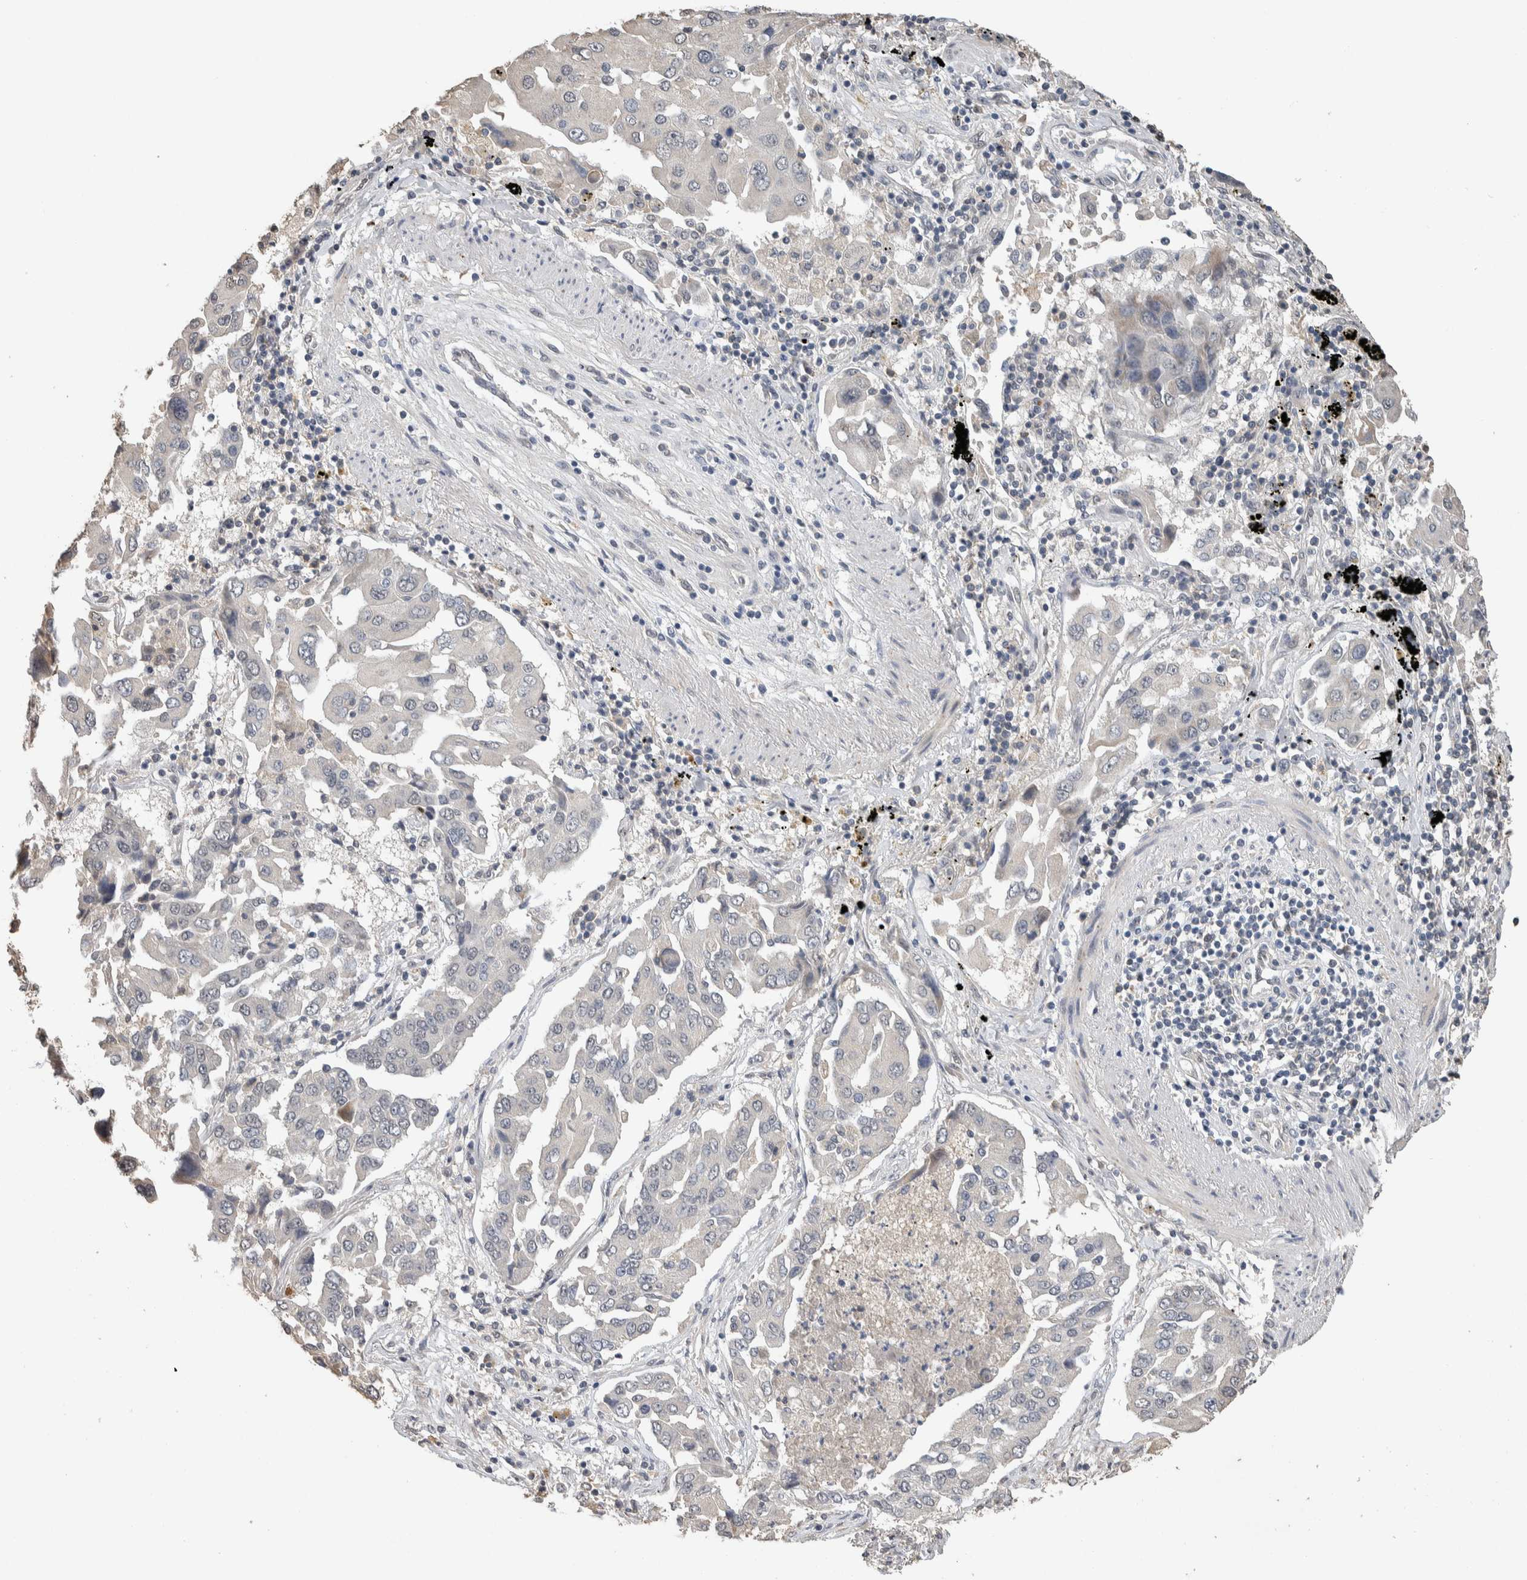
{"staining": {"intensity": "negative", "quantity": "none", "location": "none"}, "tissue": "lung cancer", "cell_type": "Tumor cells", "image_type": "cancer", "snomed": [{"axis": "morphology", "description": "Adenocarcinoma, NOS"}, {"axis": "topography", "description": "Lung"}], "caption": "Human adenocarcinoma (lung) stained for a protein using immunohistochemistry exhibits no expression in tumor cells.", "gene": "CYSRT1", "patient": {"sex": "female", "age": 65}}